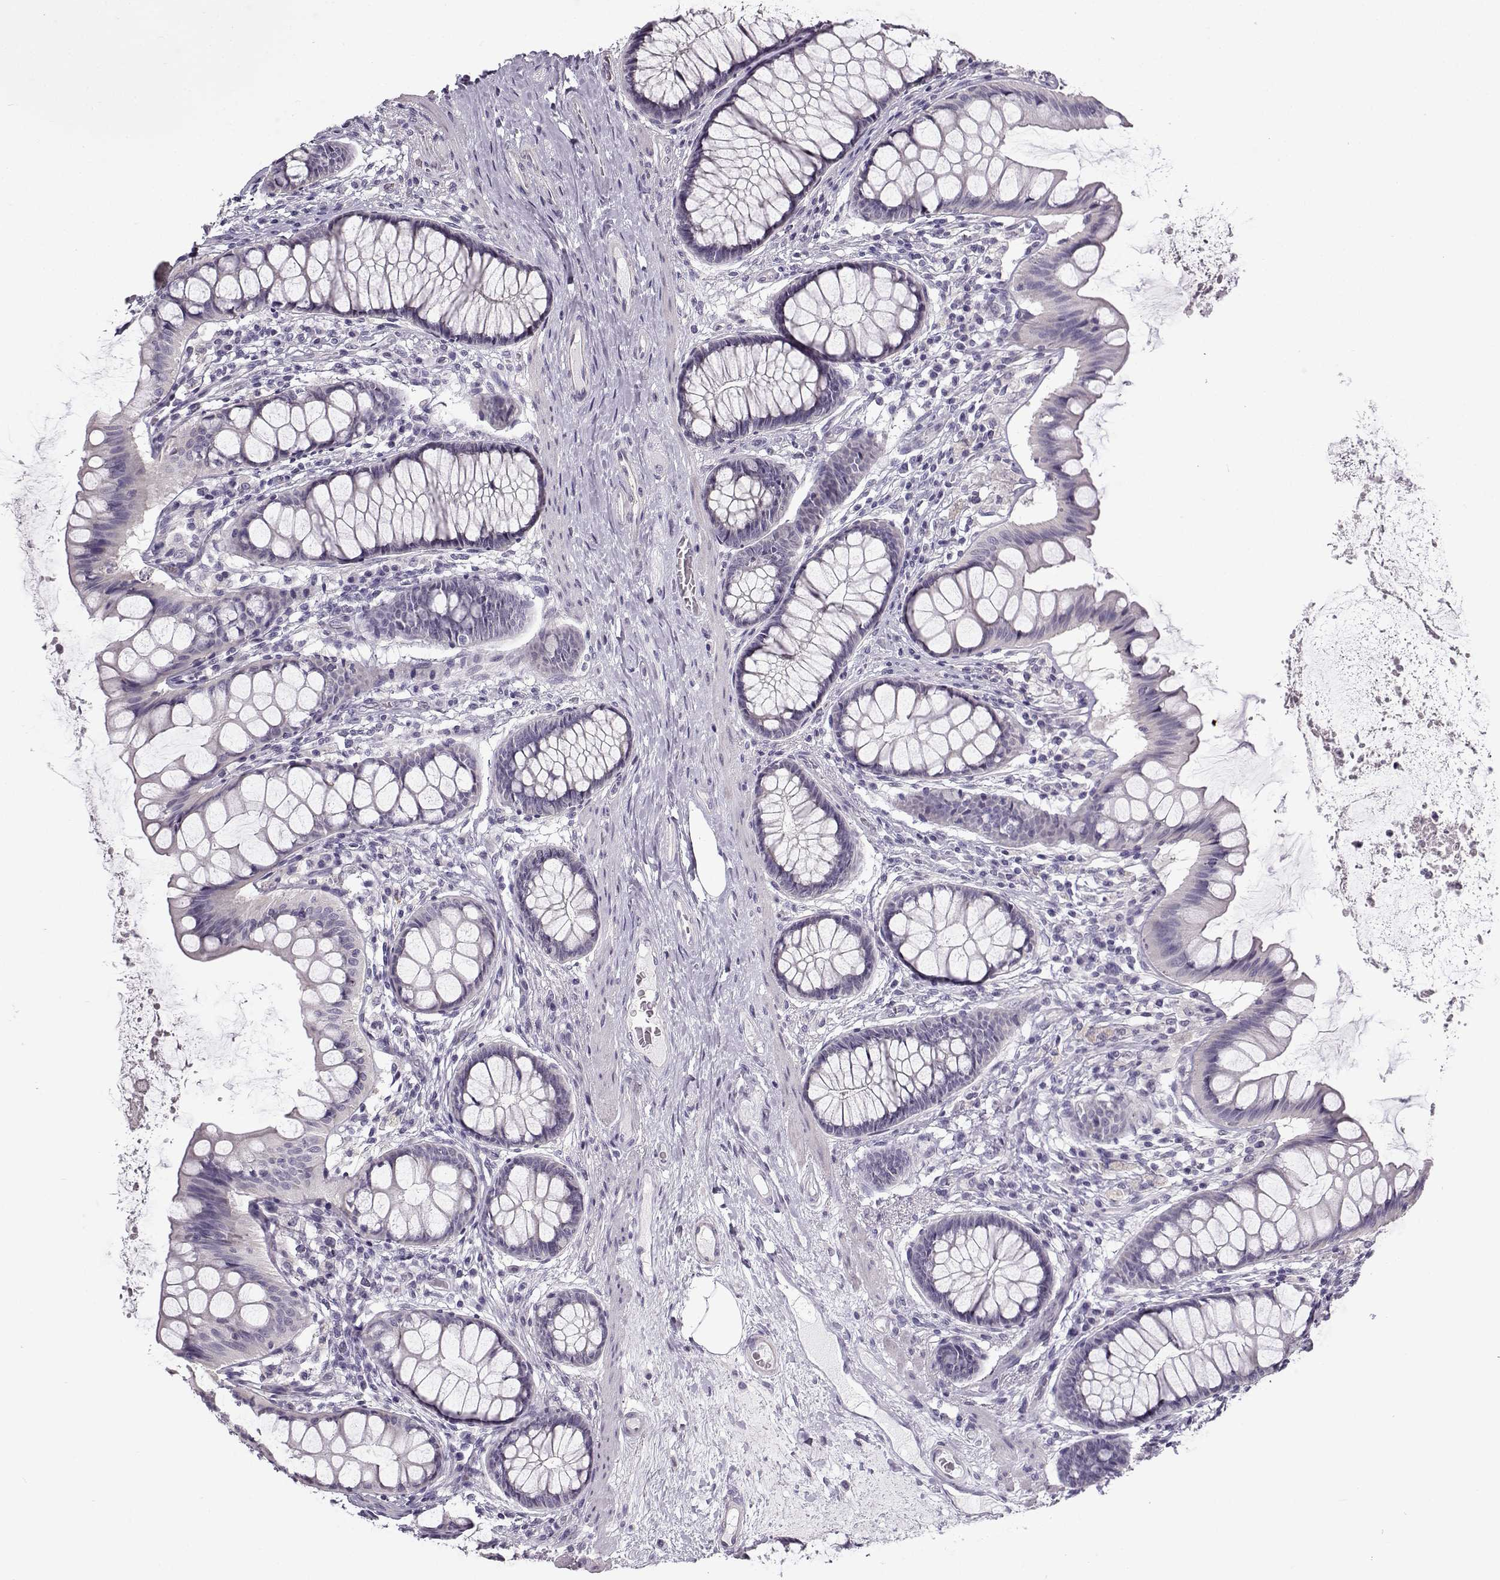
{"staining": {"intensity": "negative", "quantity": "none", "location": "none"}, "tissue": "colon", "cell_type": "Endothelial cells", "image_type": "normal", "snomed": [{"axis": "morphology", "description": "Normal tissue, NOS"}, {"axis": "topography", "description": "Colon"}], "caption": "A high-resolution image shows IHC staining of benign colon, which demonstrates no significant expression in endothelial cells. The staining is performed using DAB brown chromogen with nuclei counter-stained in using hematoxylin.", "gene": "TEX55", "patient": {"sex": "female", "age": 65}}